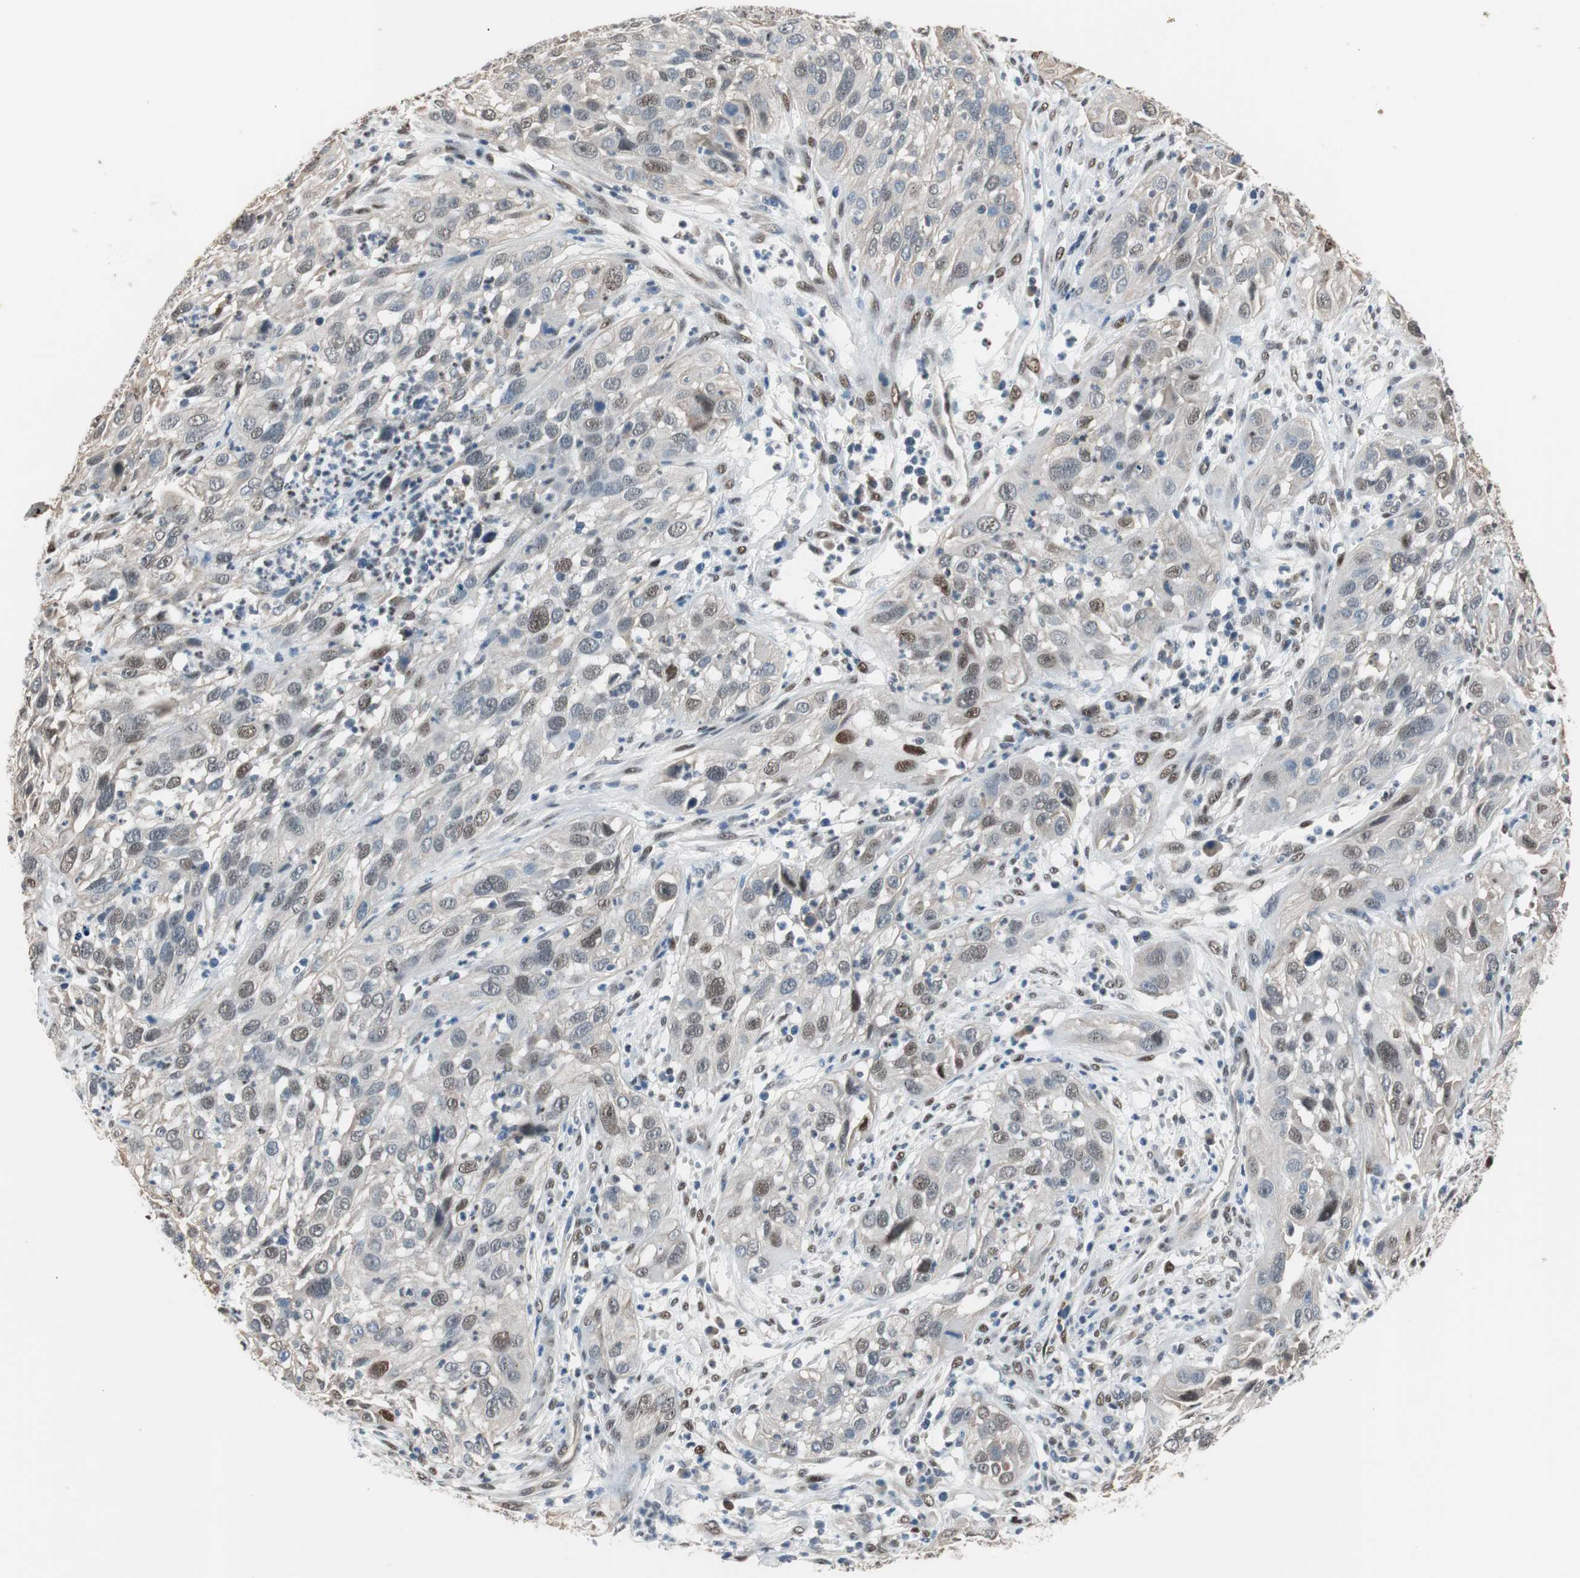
{"staining": {"intensity": "weak", "quantity": "<25%", "location": "nuclear"}, "tissue": "cervical cancer", "cell_type": "Tumor cells", "image_type": "cancer", "snomed": [{"axis": "morphology", "description": "Squamous cell carcinoma, NOS"}, {"axis": "topography", "description": "Cervix"}], "caption": "This is an IHC histopathology image of human squamous cell carcinoma (cervical). There is no positivity in tumor cells.", "gene": "PML", "patient": {"sex": "female", "age": 32}}